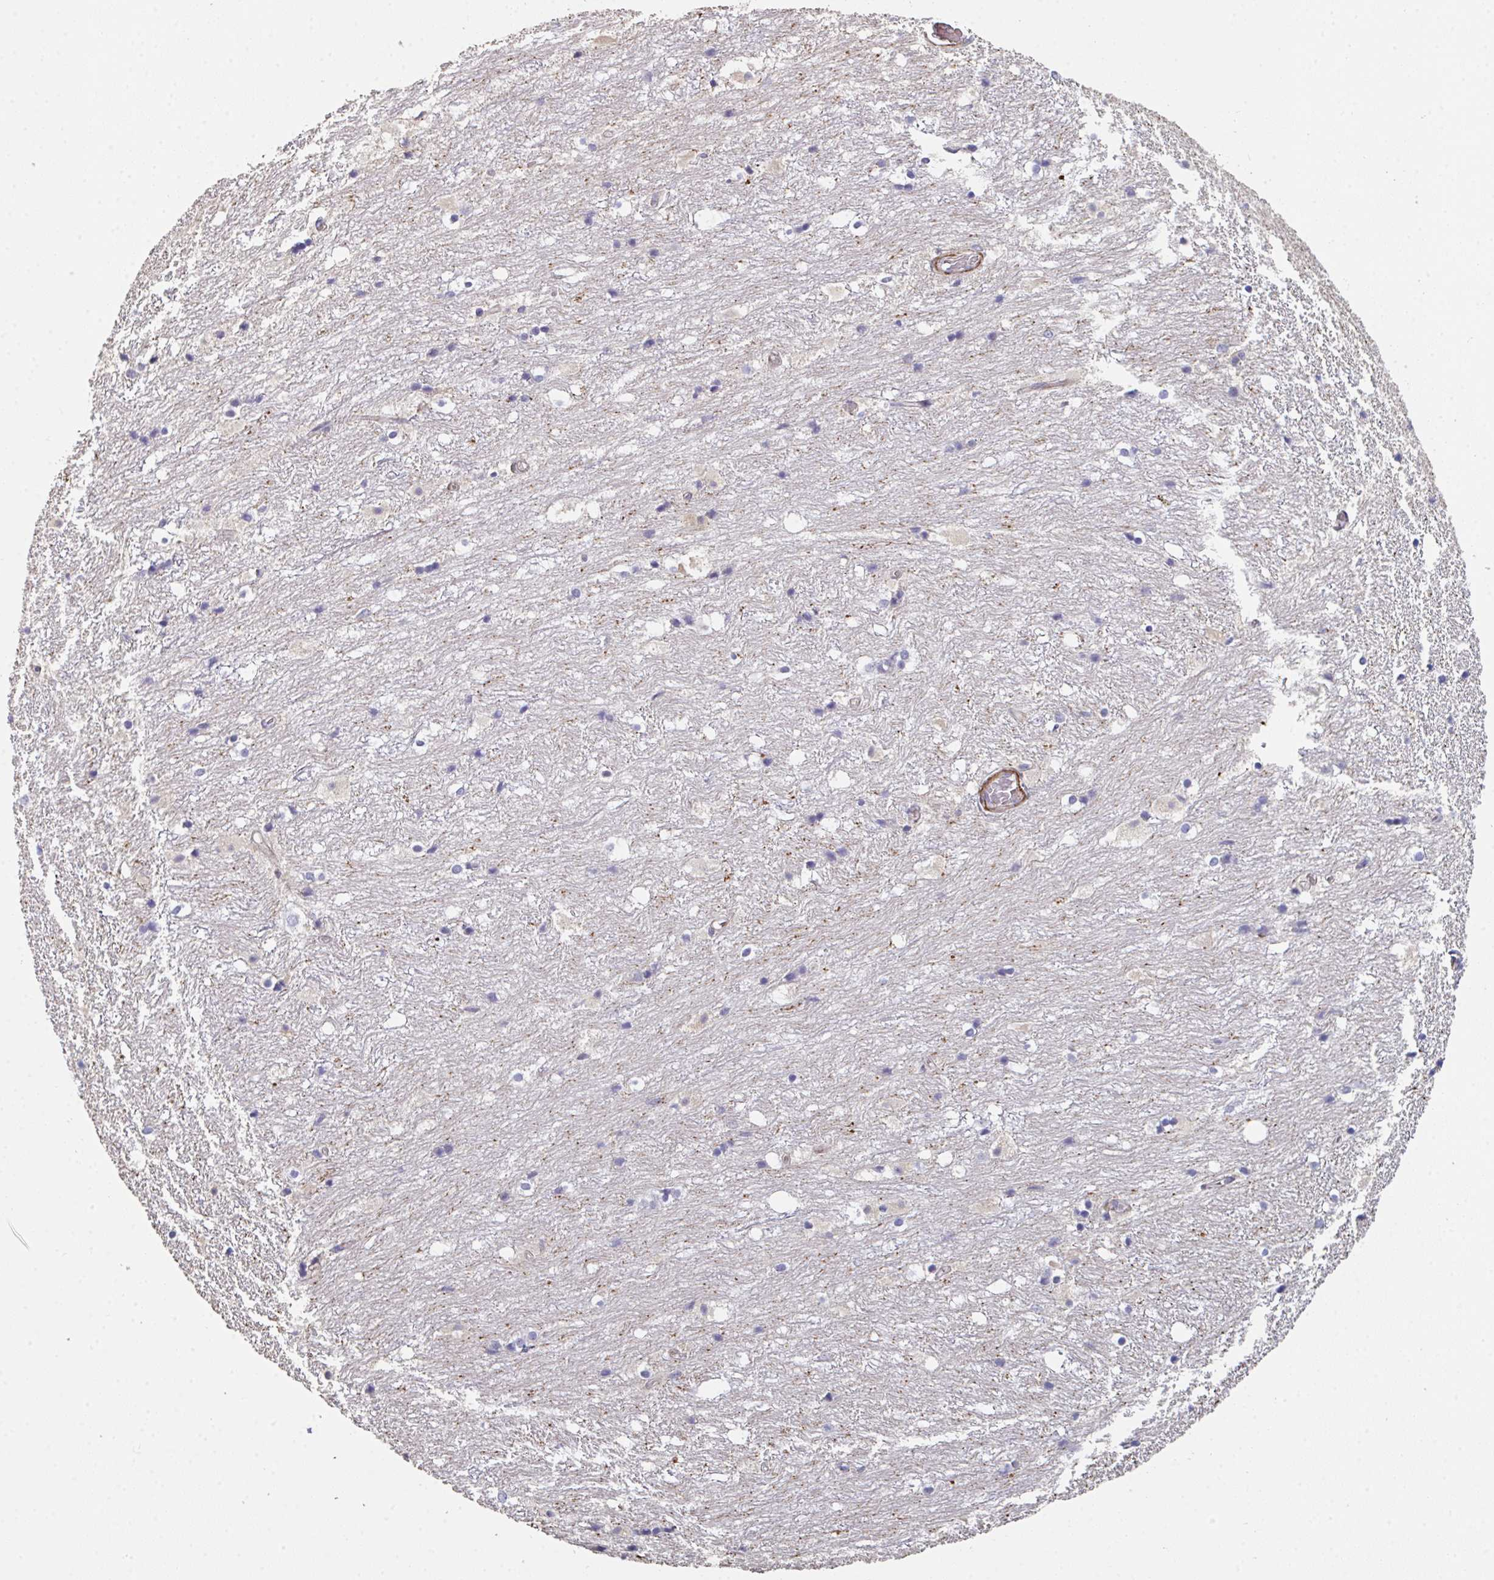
{"staining": {"intensity": "negative", "quantity": "none", "location": "none"}, "tissue": "hippocampus", "cell_type": "Glial cells", "image_type": "normal", "snomed": [{"axis": "morphology", "description": "Normal tissue, NOS"}, {"axis": "topography", "description": "Hippocampus"}], "caption": "Glial cells are negative for brown protein staining in normal hippocampus. (Stains: DAB immunohistochemistry with hematoxylin counter stain, Microscopy: brightfield microscopy at high magnification).", "gene": "FZD2", "patient": {"sex": "female", "age": 52}}